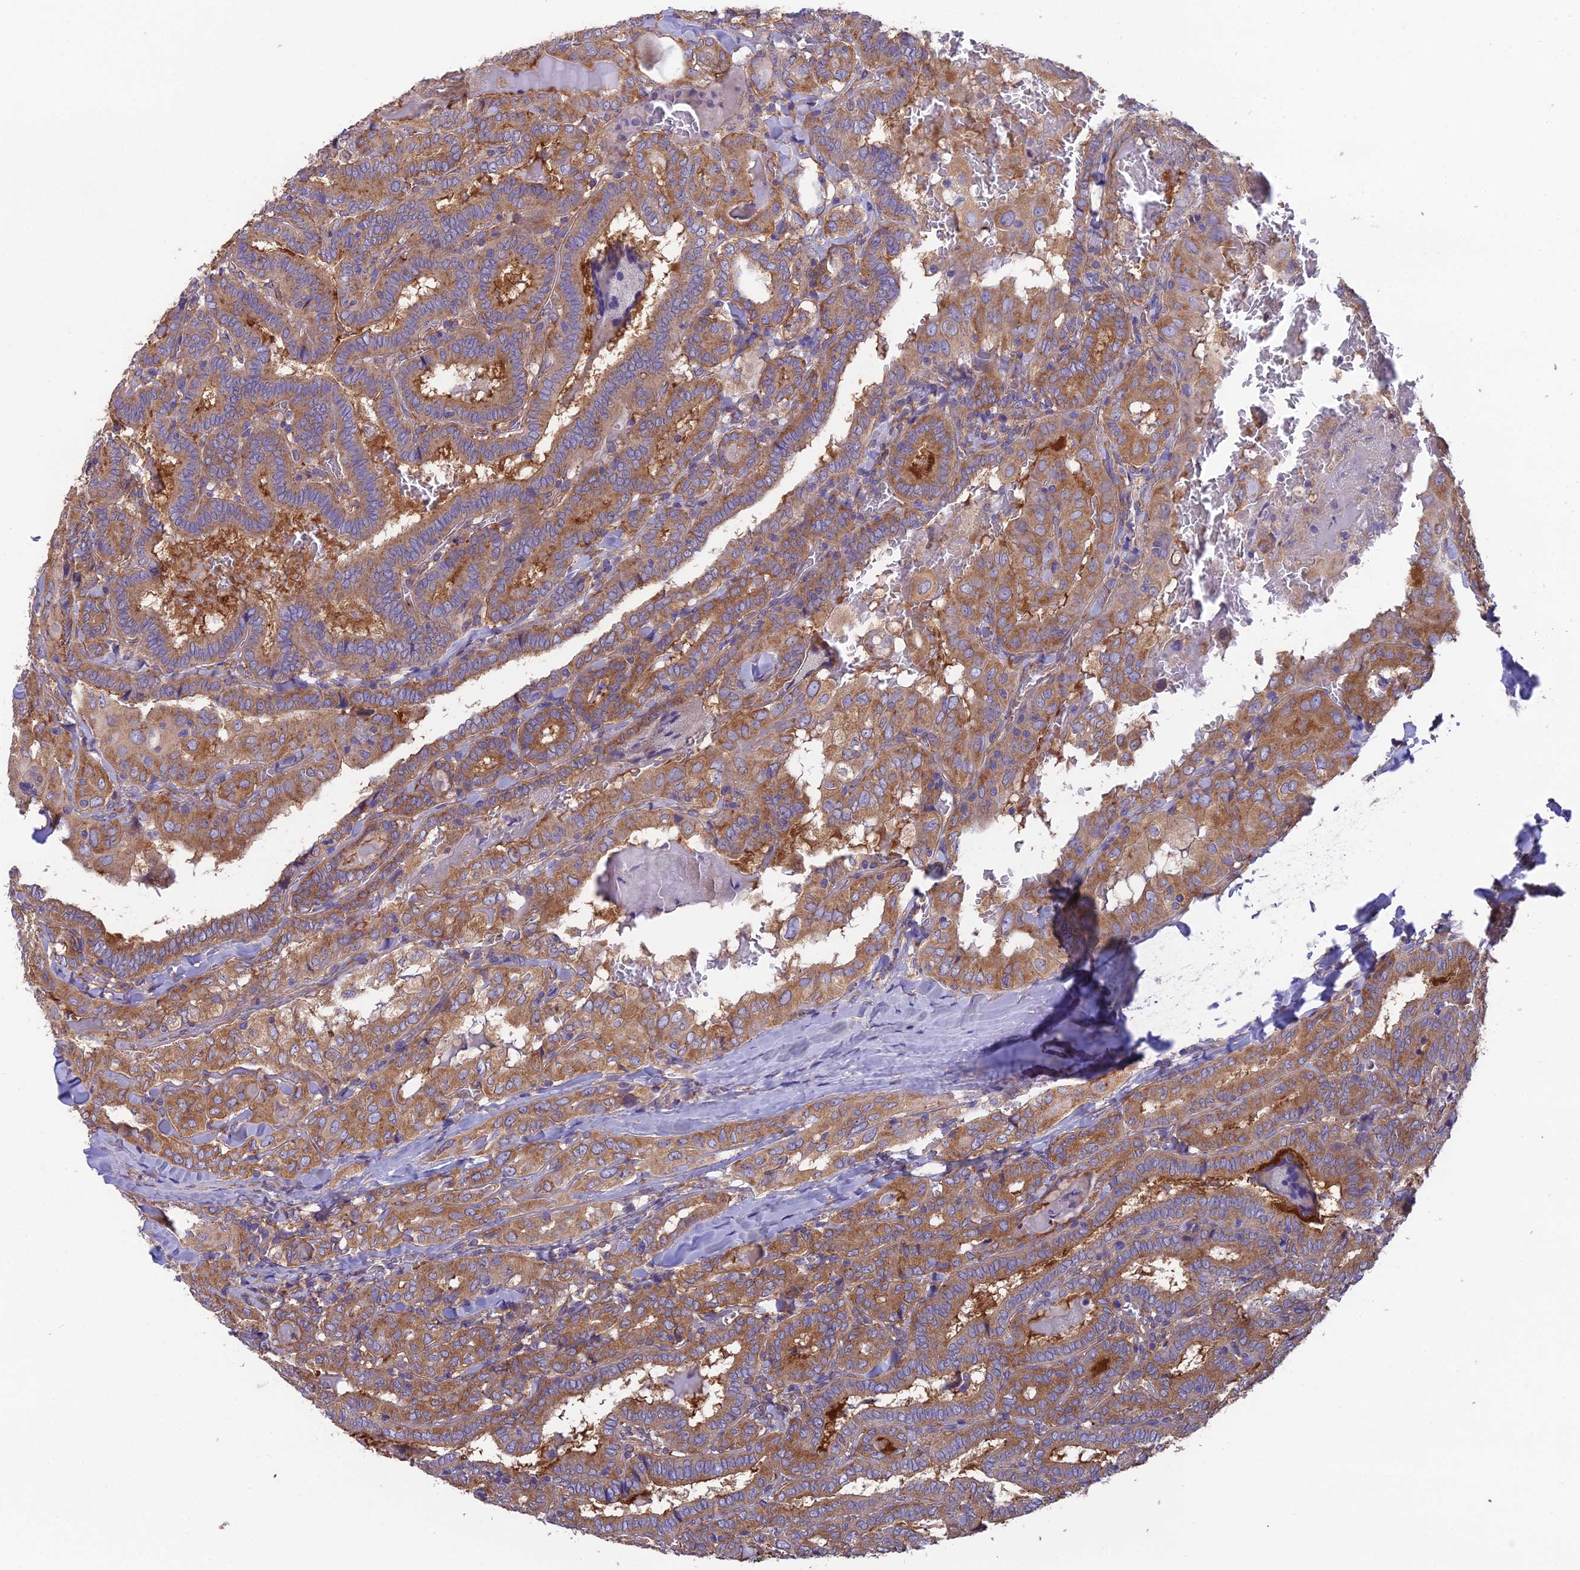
{"staining": {"intensity": "moderate", "quantity": ">75%", "location": "cytoplasmic/membranous"}, "tissue": "thyroid cancer", "cell_type": "Tumor cells", "image_type": "cancer", "snomed": [{"axis": "morphology", "description": "Papillary adenocarcinoma, NOS"}, {"axis": "topography", "description": "Thyroid gland"}], "caption": "Moderate cytoplasmic/membranous protein staining is seen in approximately >75% of tumor cells in thyroid cancer (papillary adenocarcinoma).", "gene": "BLOC1S4", "patient": {"sex": "female", "age": 72}}